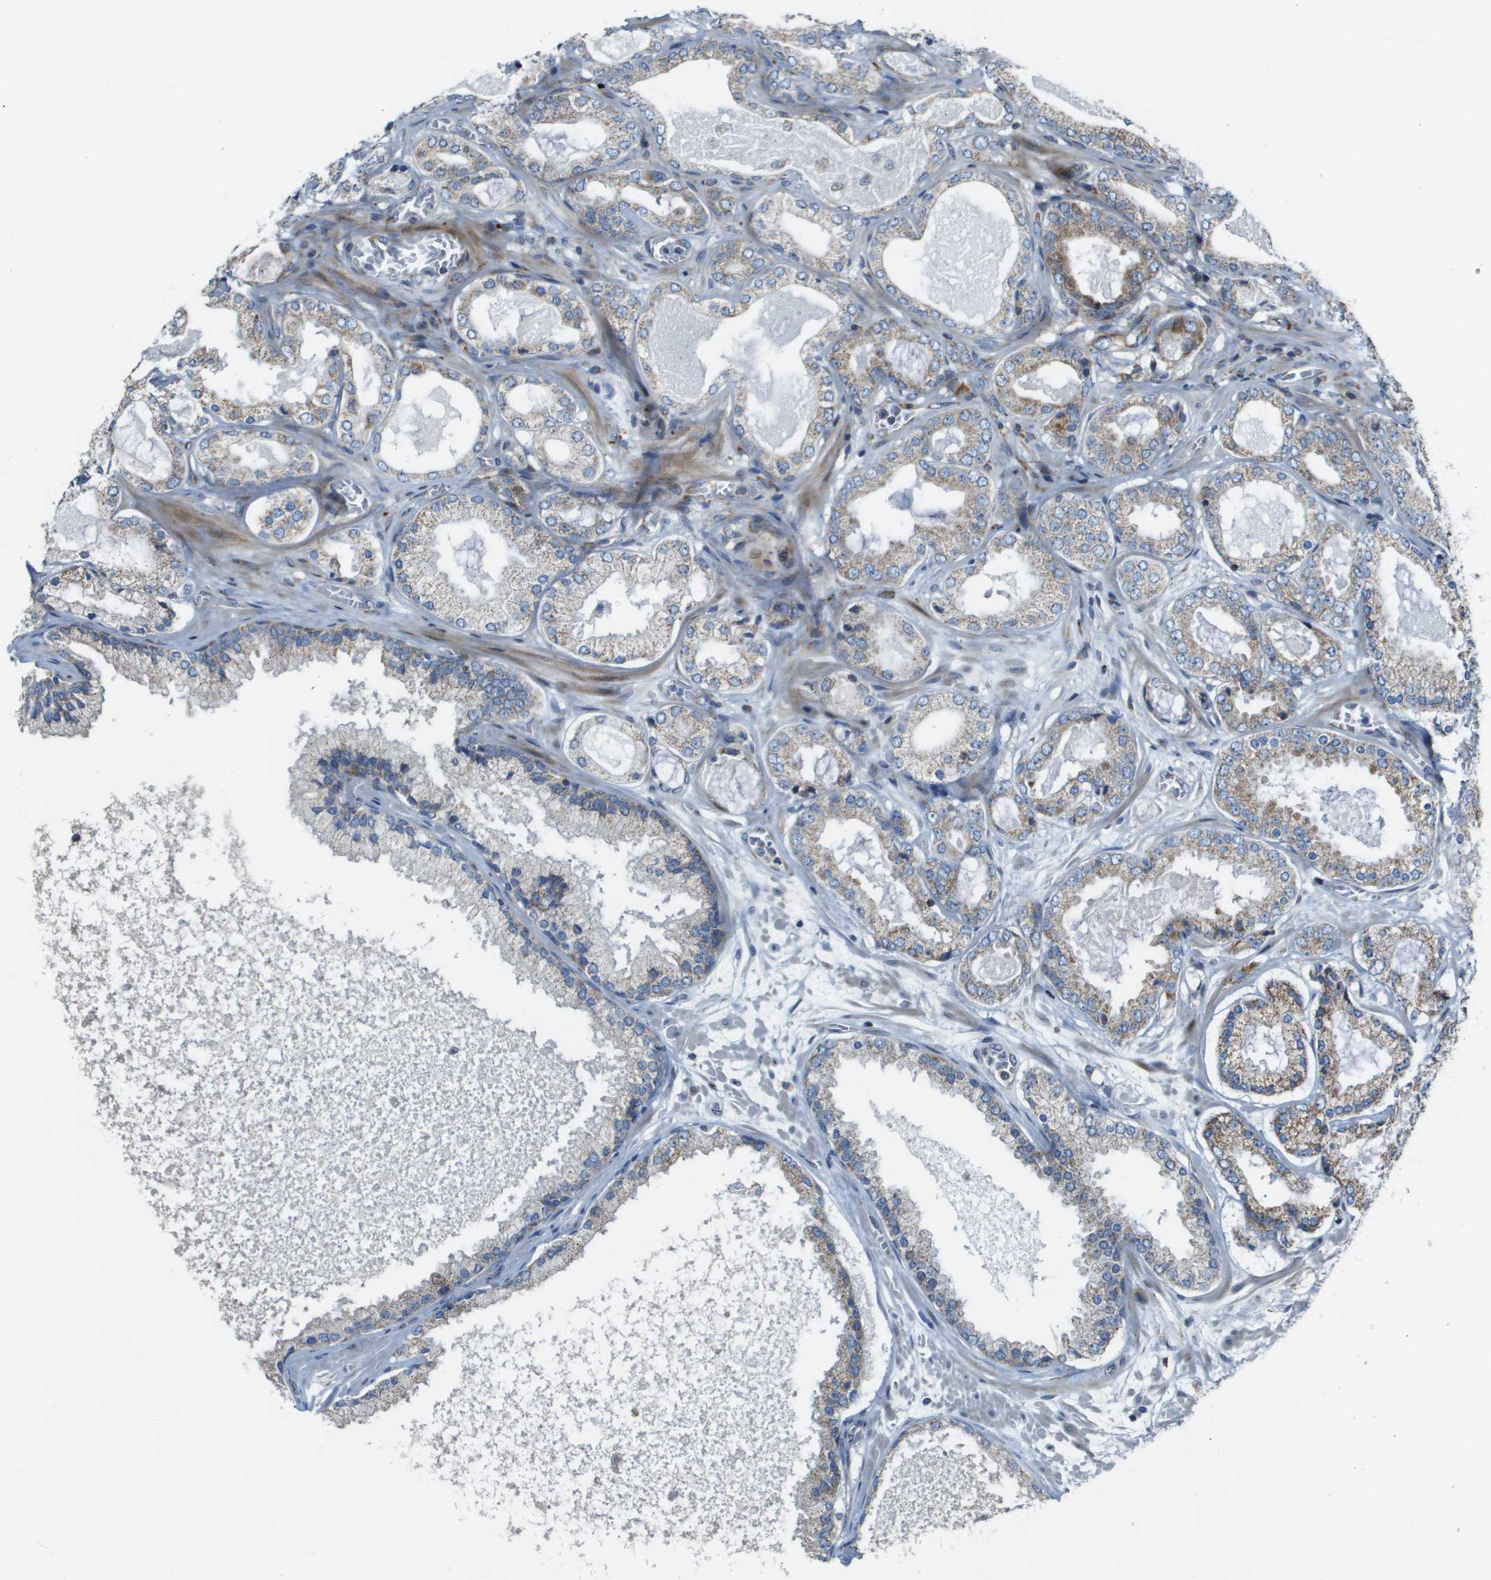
{"staining": {"intensity": "weak", "quantity": ">75%", "location": "cytoplasmic/membranous"}, "tissue": "prostate cancer", "cell_type": "Tumor cells", "image_type": "cancer", "snomed": [{"axis": "morphology", "description": "Adenocarcinoma, High grade"}, {"axis": "topography", "description": "Prostate"}], "caption": "This is an image of immunohistochemistry staining of prostate cancer (high-grade adenocarcinoma), which shows weak positivity in the cytoplasmic/membranous of tumor cells.", "gene": "MGAT3", "patient": {"sex": "male", "age": 65}}